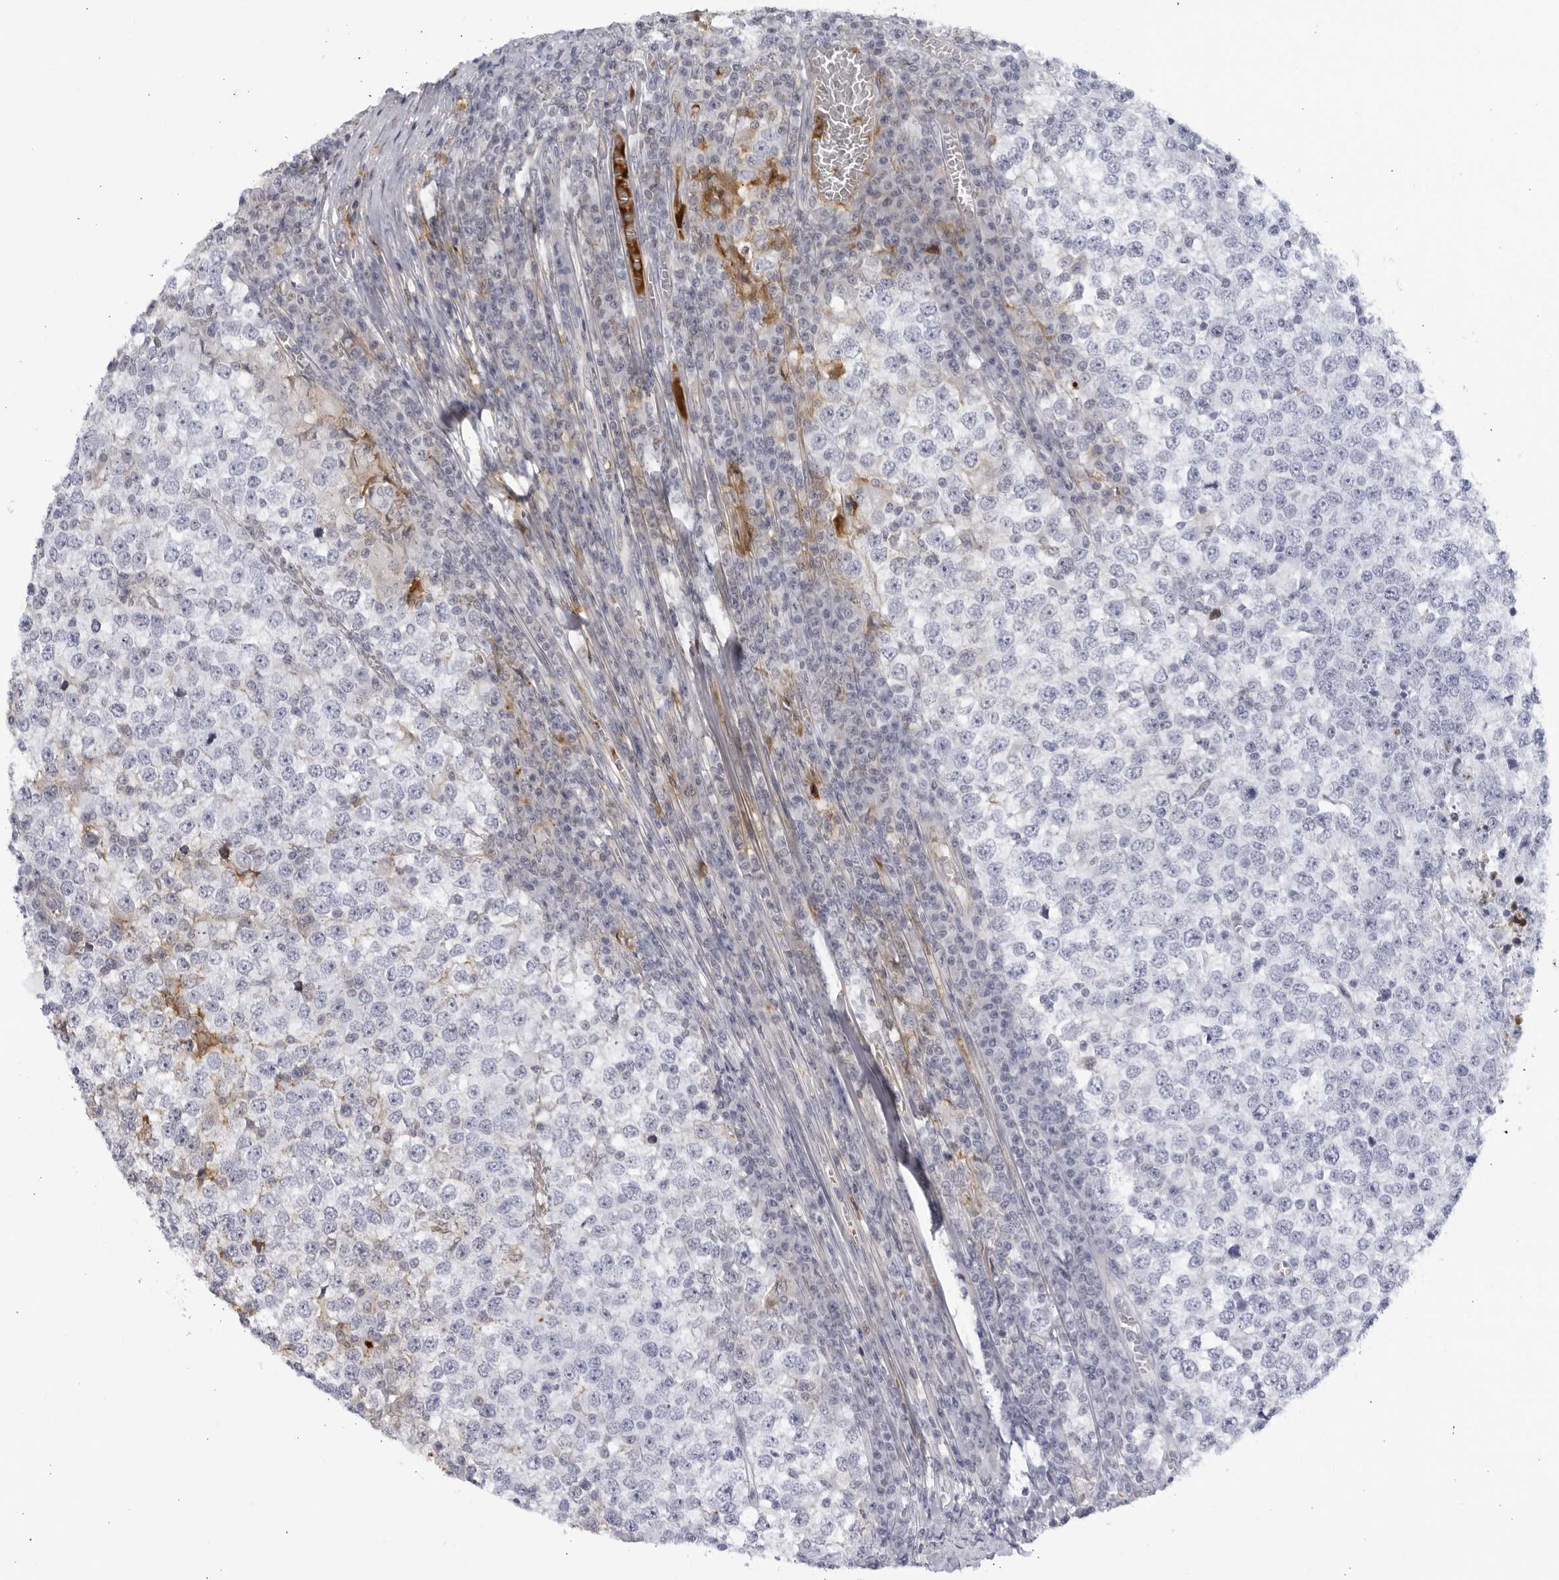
{"staining": {"intensity": "negative", "quantity": "none", "location": "none"}, "tissue": "testis cancer", "cell_type": "Tumor cells", "image_type": "cancer", "snomed": [{"axis": "morphology", "description": "Seminoma, NOS"}, {"axis": "topography", "description": "Testis"}], "caption": "High magnification brightfield microscopy of testis seminoma stained with DAB (3,3'-diaminobenzidine) (brown) and counterstained with hematoxylin (blue): tumor cells show no significant positivity.", "gene": "CNBD1", "patient": {"sex": "male", "age": 65}}